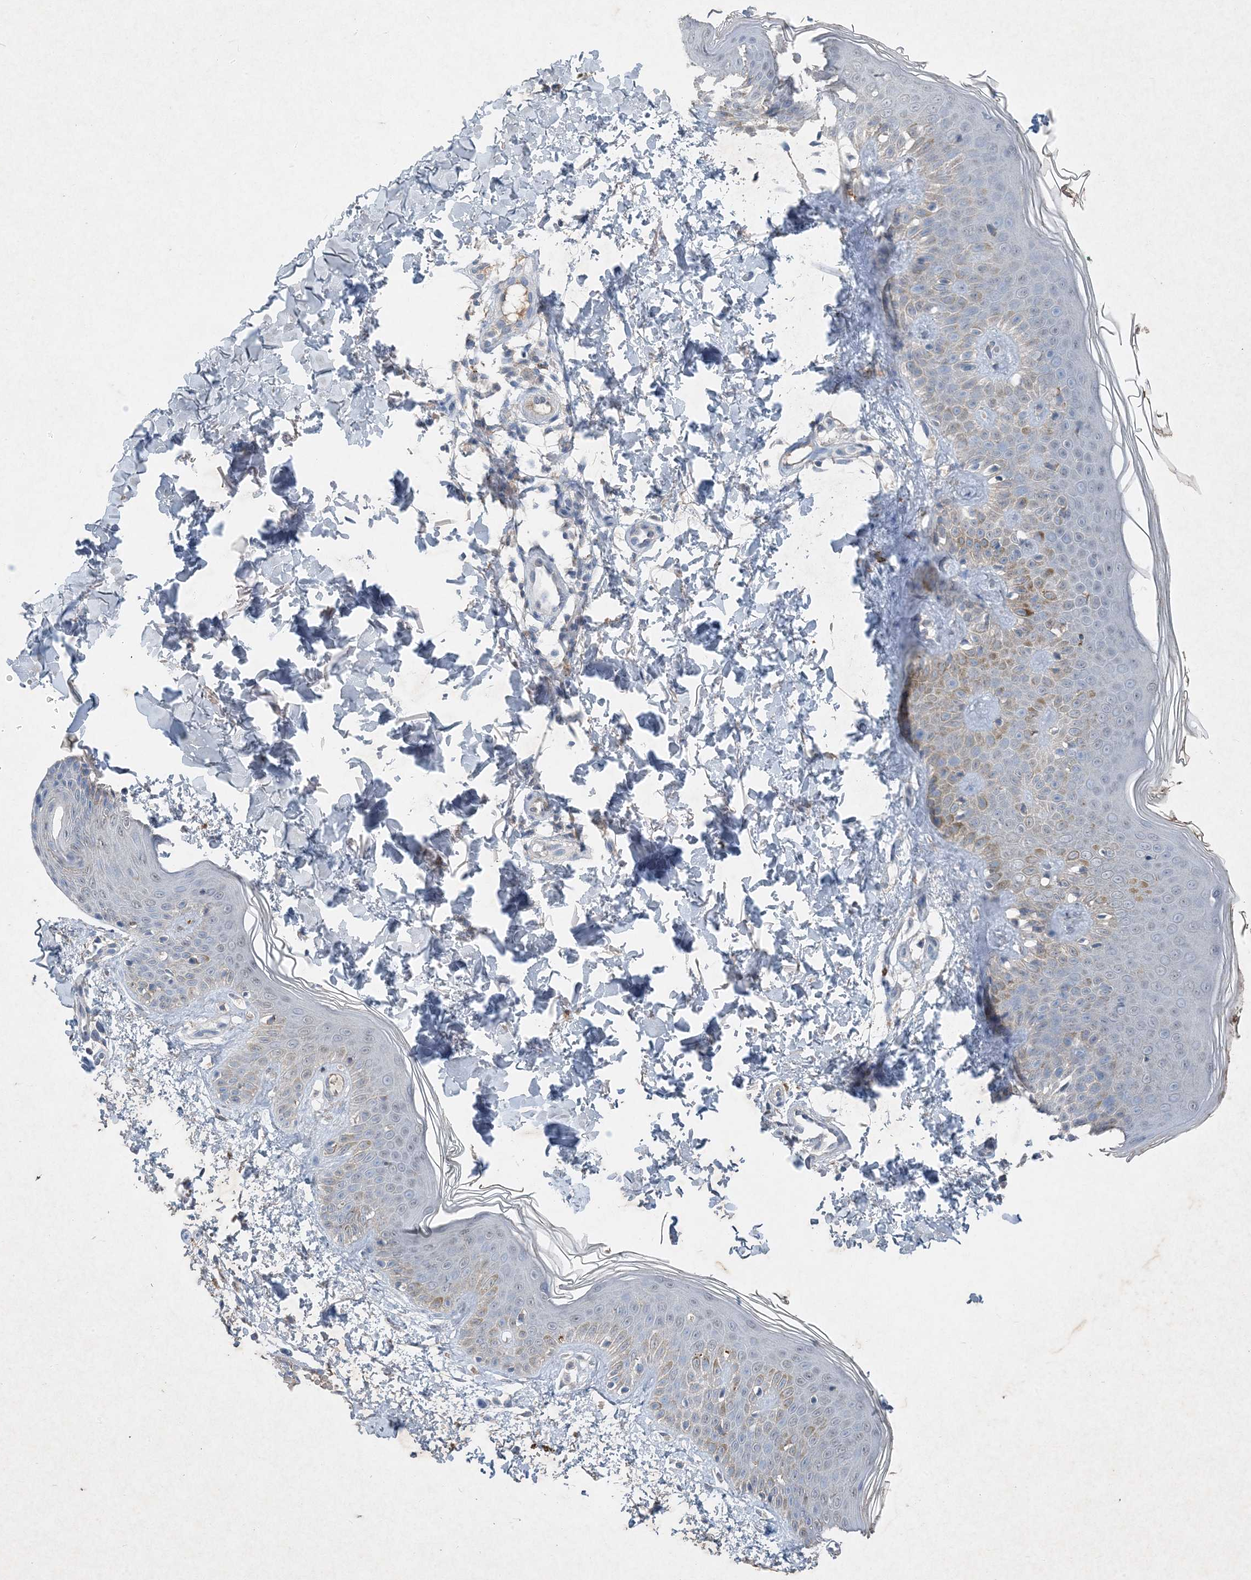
{"staining": {"intensity": "negative", "quantity": "none", "location": "none"}, "tissue": "skin", "cell_type": "Fibroblasts", "image_type": "normal", "snomed": [{"axis": "morphology", "description": "Normal tissue, NOS"}, {"axis": "topography", "description": "Skin"}], "caption": "IHC micrograph of normal skin: skin stained with DAB (3,3'-diaminobenzidine) displays no significant protein staining in fibroblasts.", "gene": "FCN3", "patient": {"sex": "male", "age": 37}}